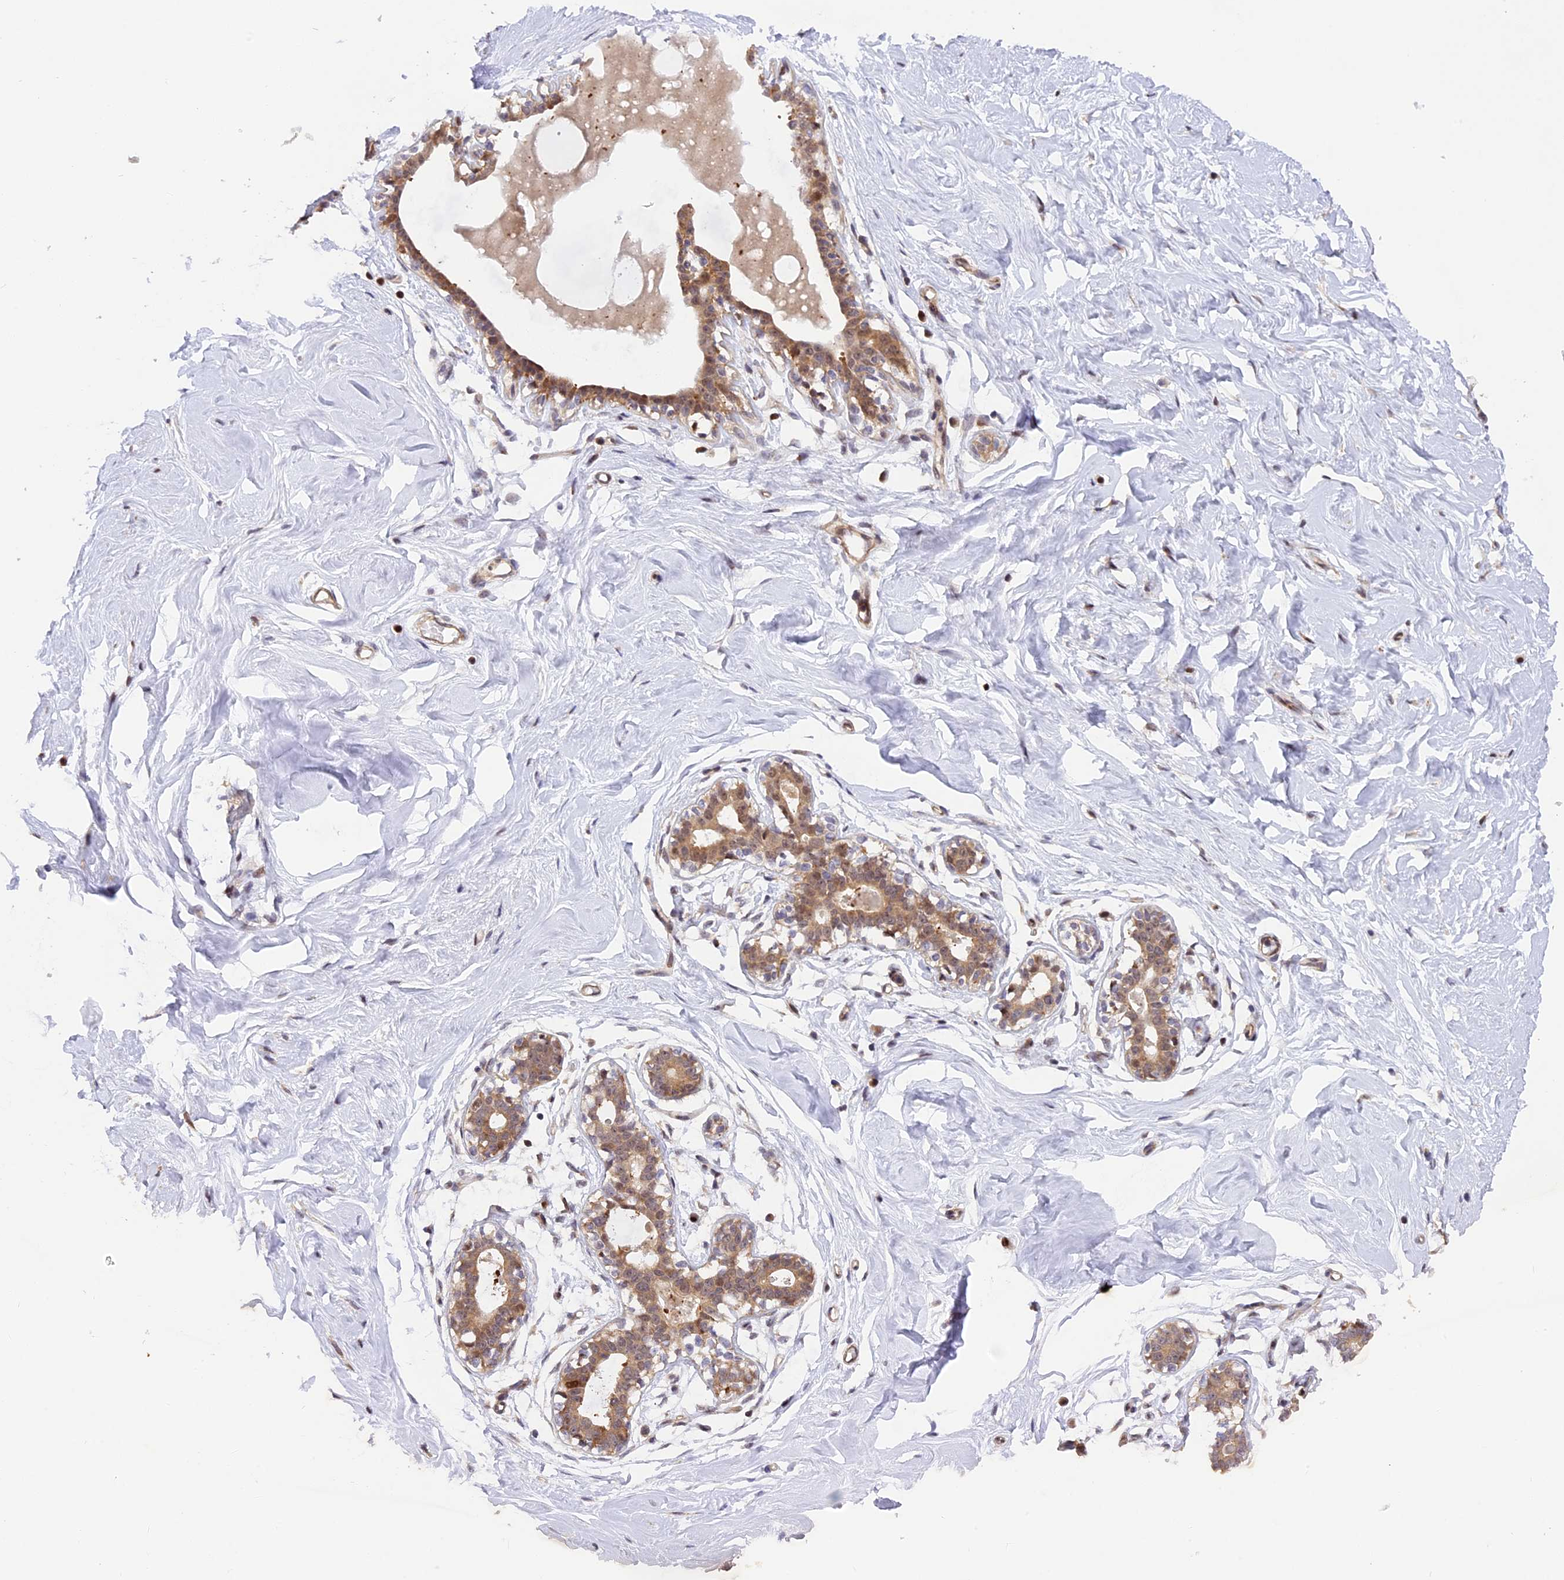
{"staining": {"intensity": "moderate", "quantity": "25%-75%", "location": "cytoplasmic/membranous,nuclear"}, "tissue": "breast", "cell_type": "Adipocytes", "image_type": "normal", "snomed": [{"axis": "morphology", "description": "Normal tissue, NOS"}, {"axis": "morphology", "description": "Adenoma, NOS"}, {"axis": "topography", "description": "Breast"}], "caption": "IHC photomicrograph of normal human breast stained for a protein (brown), which exhibits medium levels of moderate cytoplasmic/membranous,nuclear expression in about 25%-75% of adipocytes.", "gene": "SAMD4A", "patient": {"sex": "female", "age": 23}}